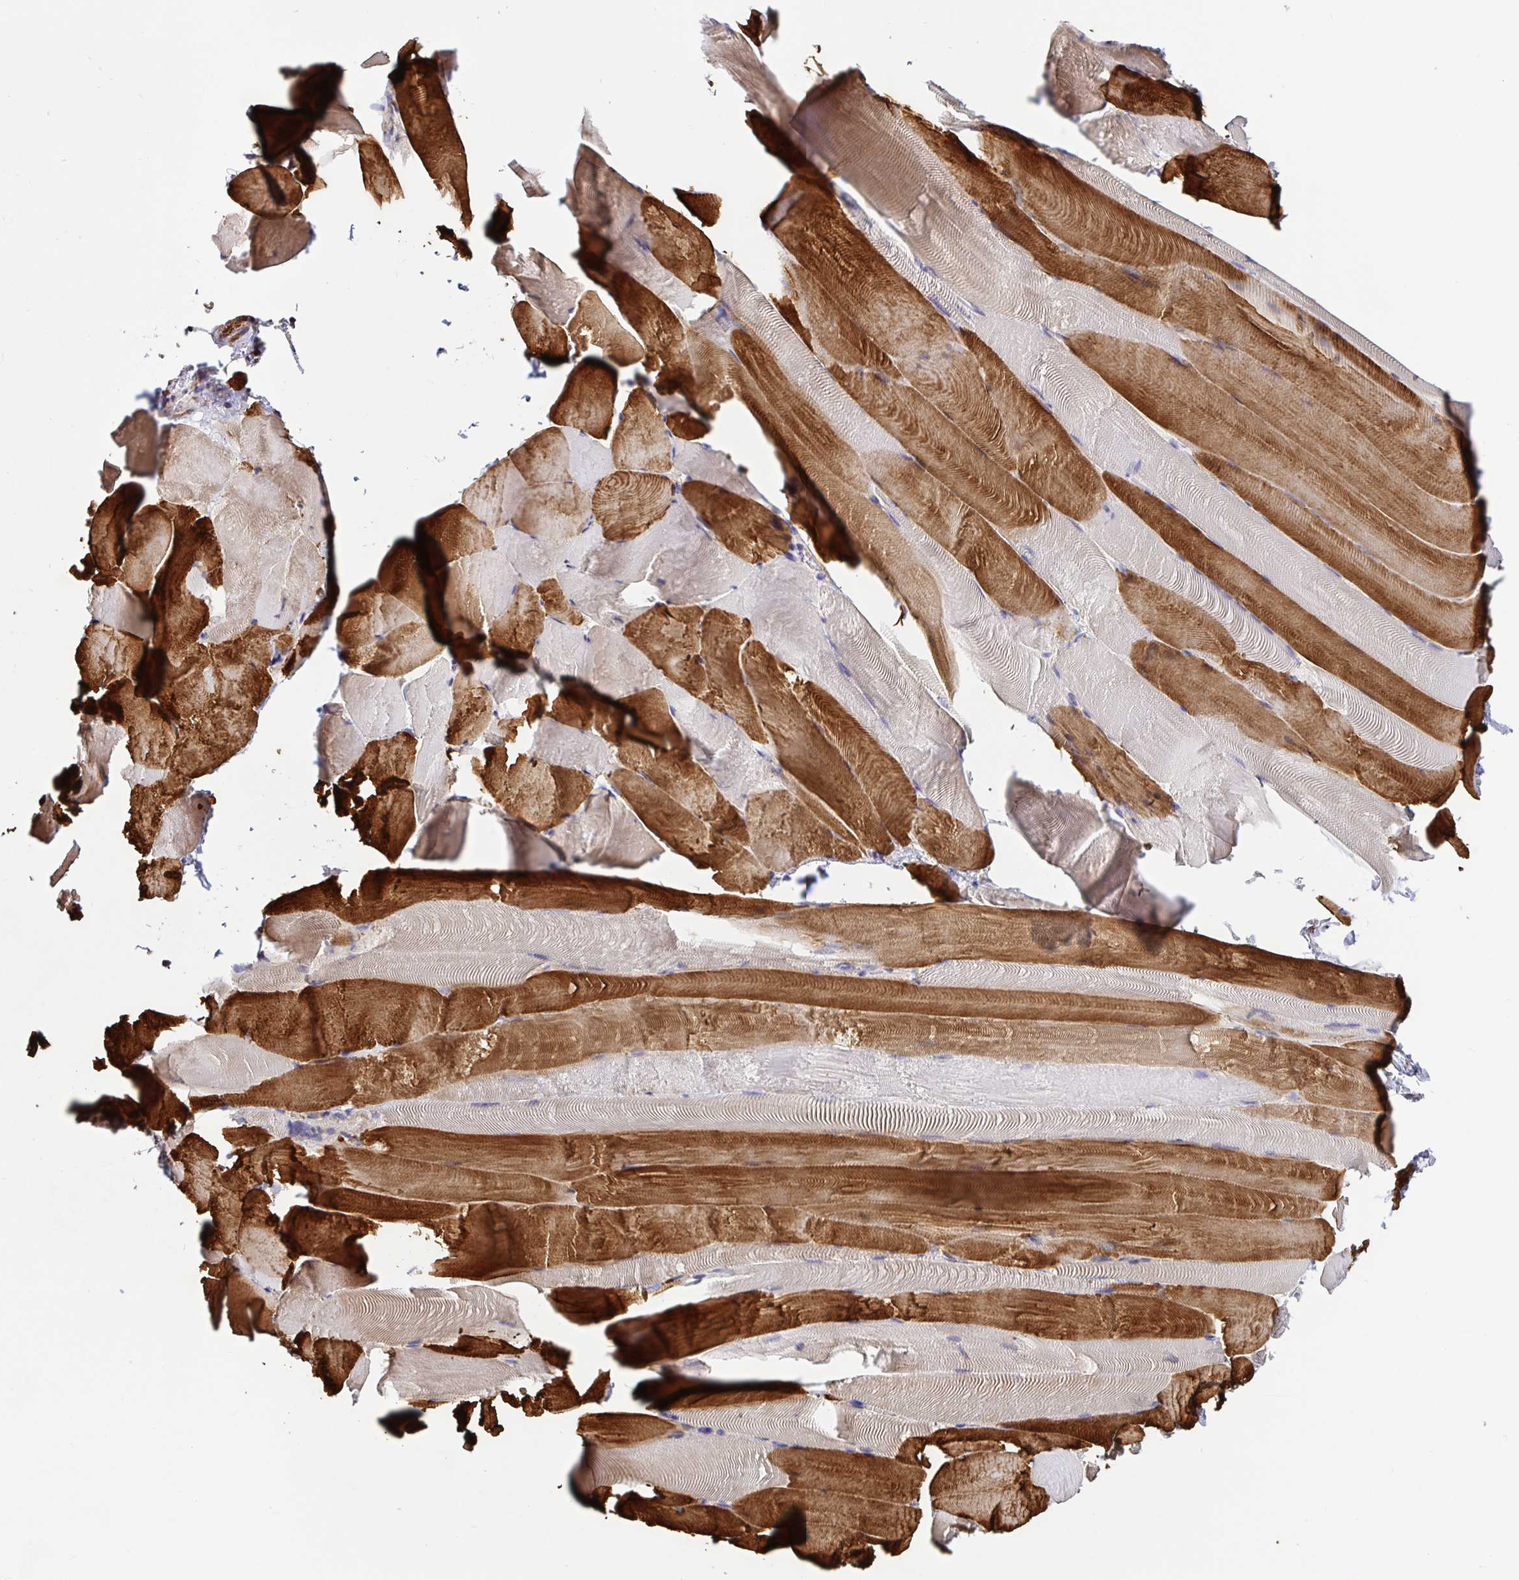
{"staining": {"intensity": "strong", "quantity": "25%-75%", "location": "cytoplasmic/membranous"}, "tissue": "skeletal muscle", "cell_type": "Myocytes", "image_type": "normal", "snomed": [{"axis": "morphology", "description": "Normal tissue, NOS"}, {"axis": "topography", "description": "Skeletal muscle"}], "caption": "Skeletal muscle stained with DAB immunohistochemistry shows high levels of strong cytoplasmic/membranous staining in about 25%-75% of myocytes.", "gene": "MAOA", "patient": {"sex": "female", "age": 64}}